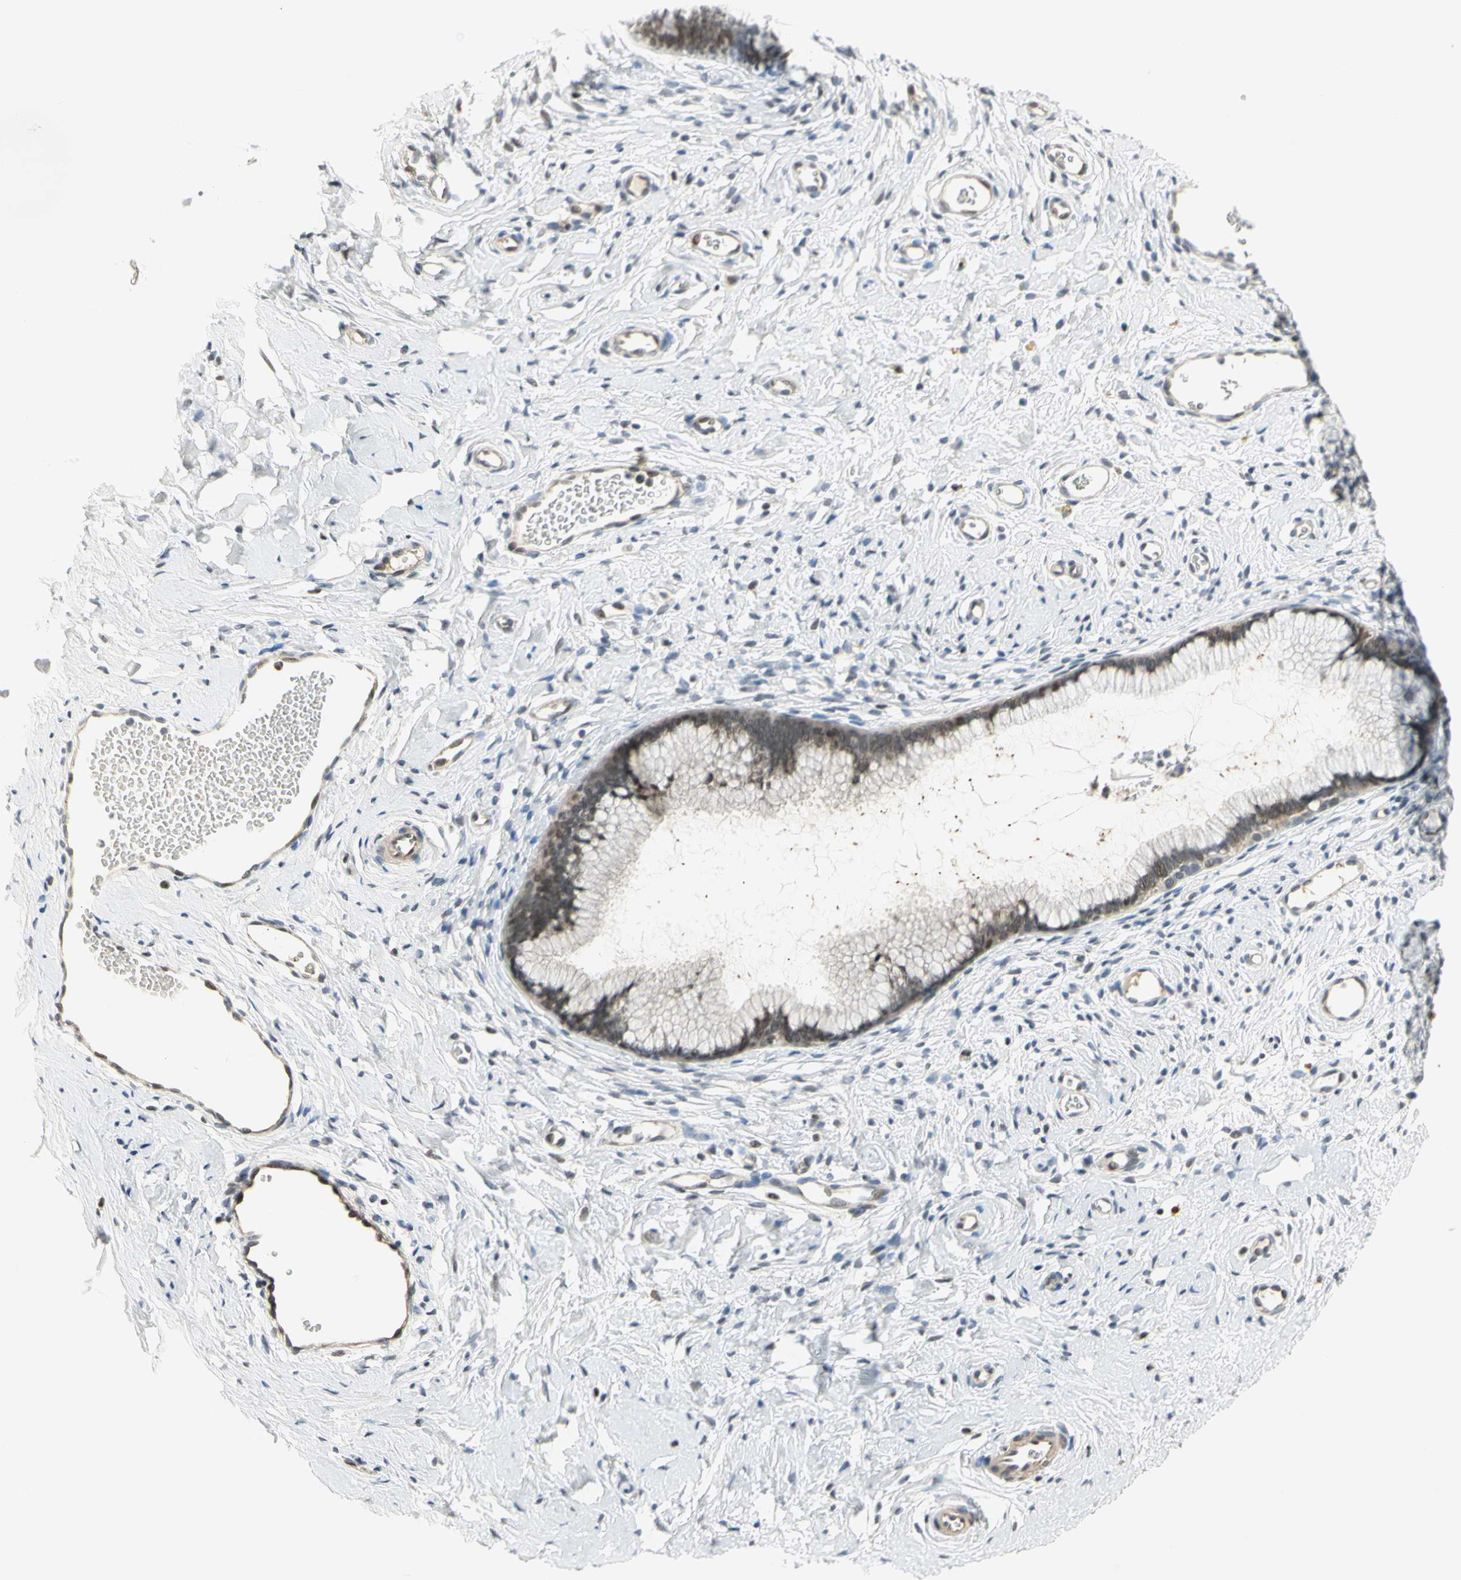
{"staining": {"intensity": "weak", "quantity": "25%-75%", "location": "nuclear"}, "tissue": "cervix", "cell_type": "Glandular cells", "image_type": "normal", "snomed": [{"axis": "morphology", "description": "Normal tissue, NOS"}, {"axis": "topography", "description": "Cervix"}], "caption": "Glandular cells show weak nuclear positivity in about 25%-75% of cells in unremarkable cervix. (Stains: DAB in brown, nuclei in blue, Microscopy: brightfield microscopy at high magnification).", "gene": "IMPG2", "patient": {"sex": "female", "age": 65}}